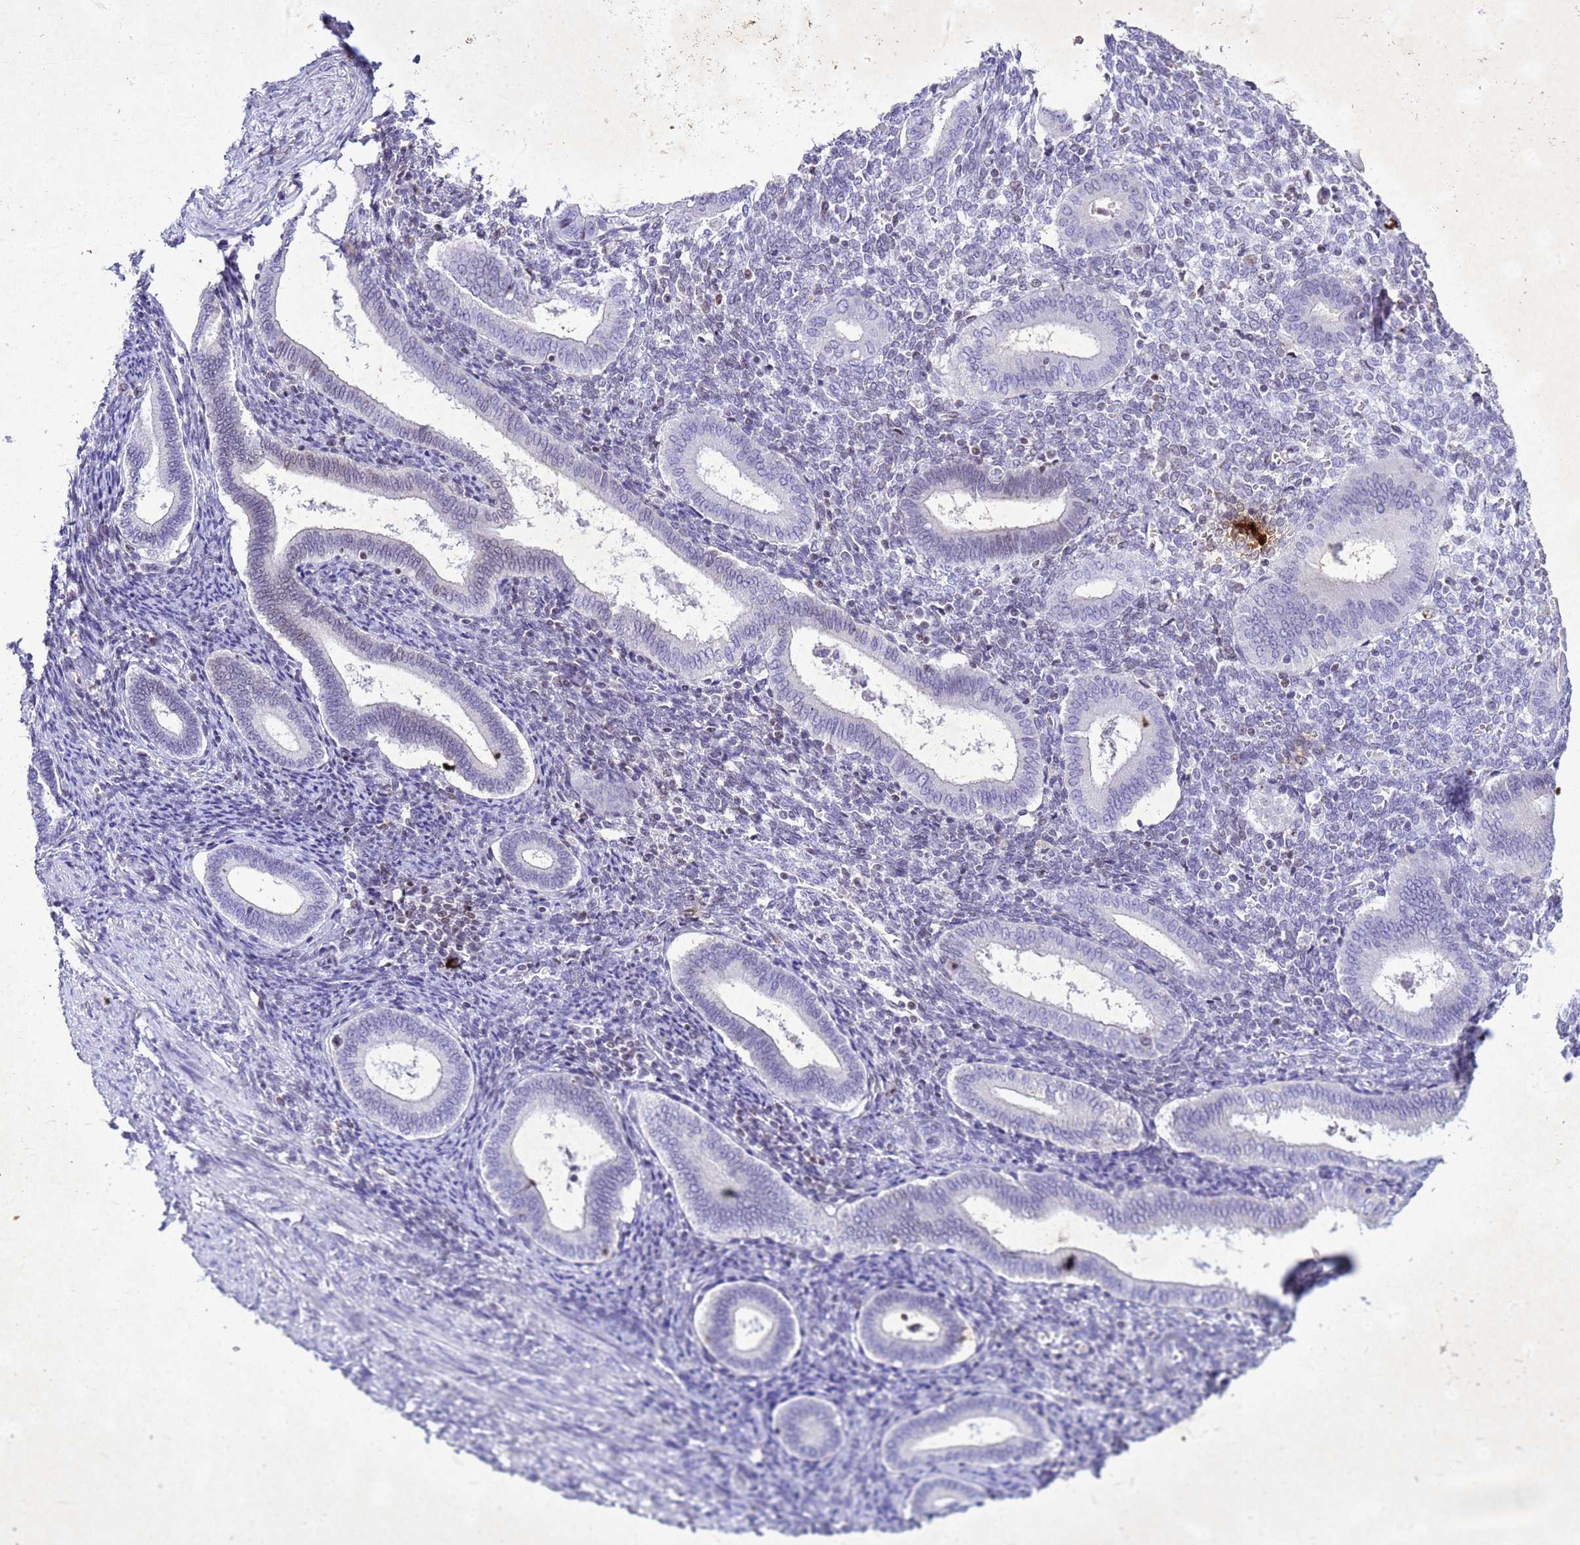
{"staining": {"intensity": "negative", "quantity": "none", "location": "none"}, "tissue": "endometrium", "cell_type": "Cells in endometrial stroma", "image_type": "normal", "snomed": [{"axis": "morphology", "description": "Normal tissue, NOS"}, {"axis": "topography", "description": "Endometrium"}], "caption": "High magnification brightfield microscopy of unremarkable endometrium stained with DAB (3,3'-diaminobenzidine) (brown) and counterstained with hematoxylin (blue): cells in endometrial stroma show no significant expression.", "gene": "COPS9", "patient": {"sex": "female", "age": 44}}